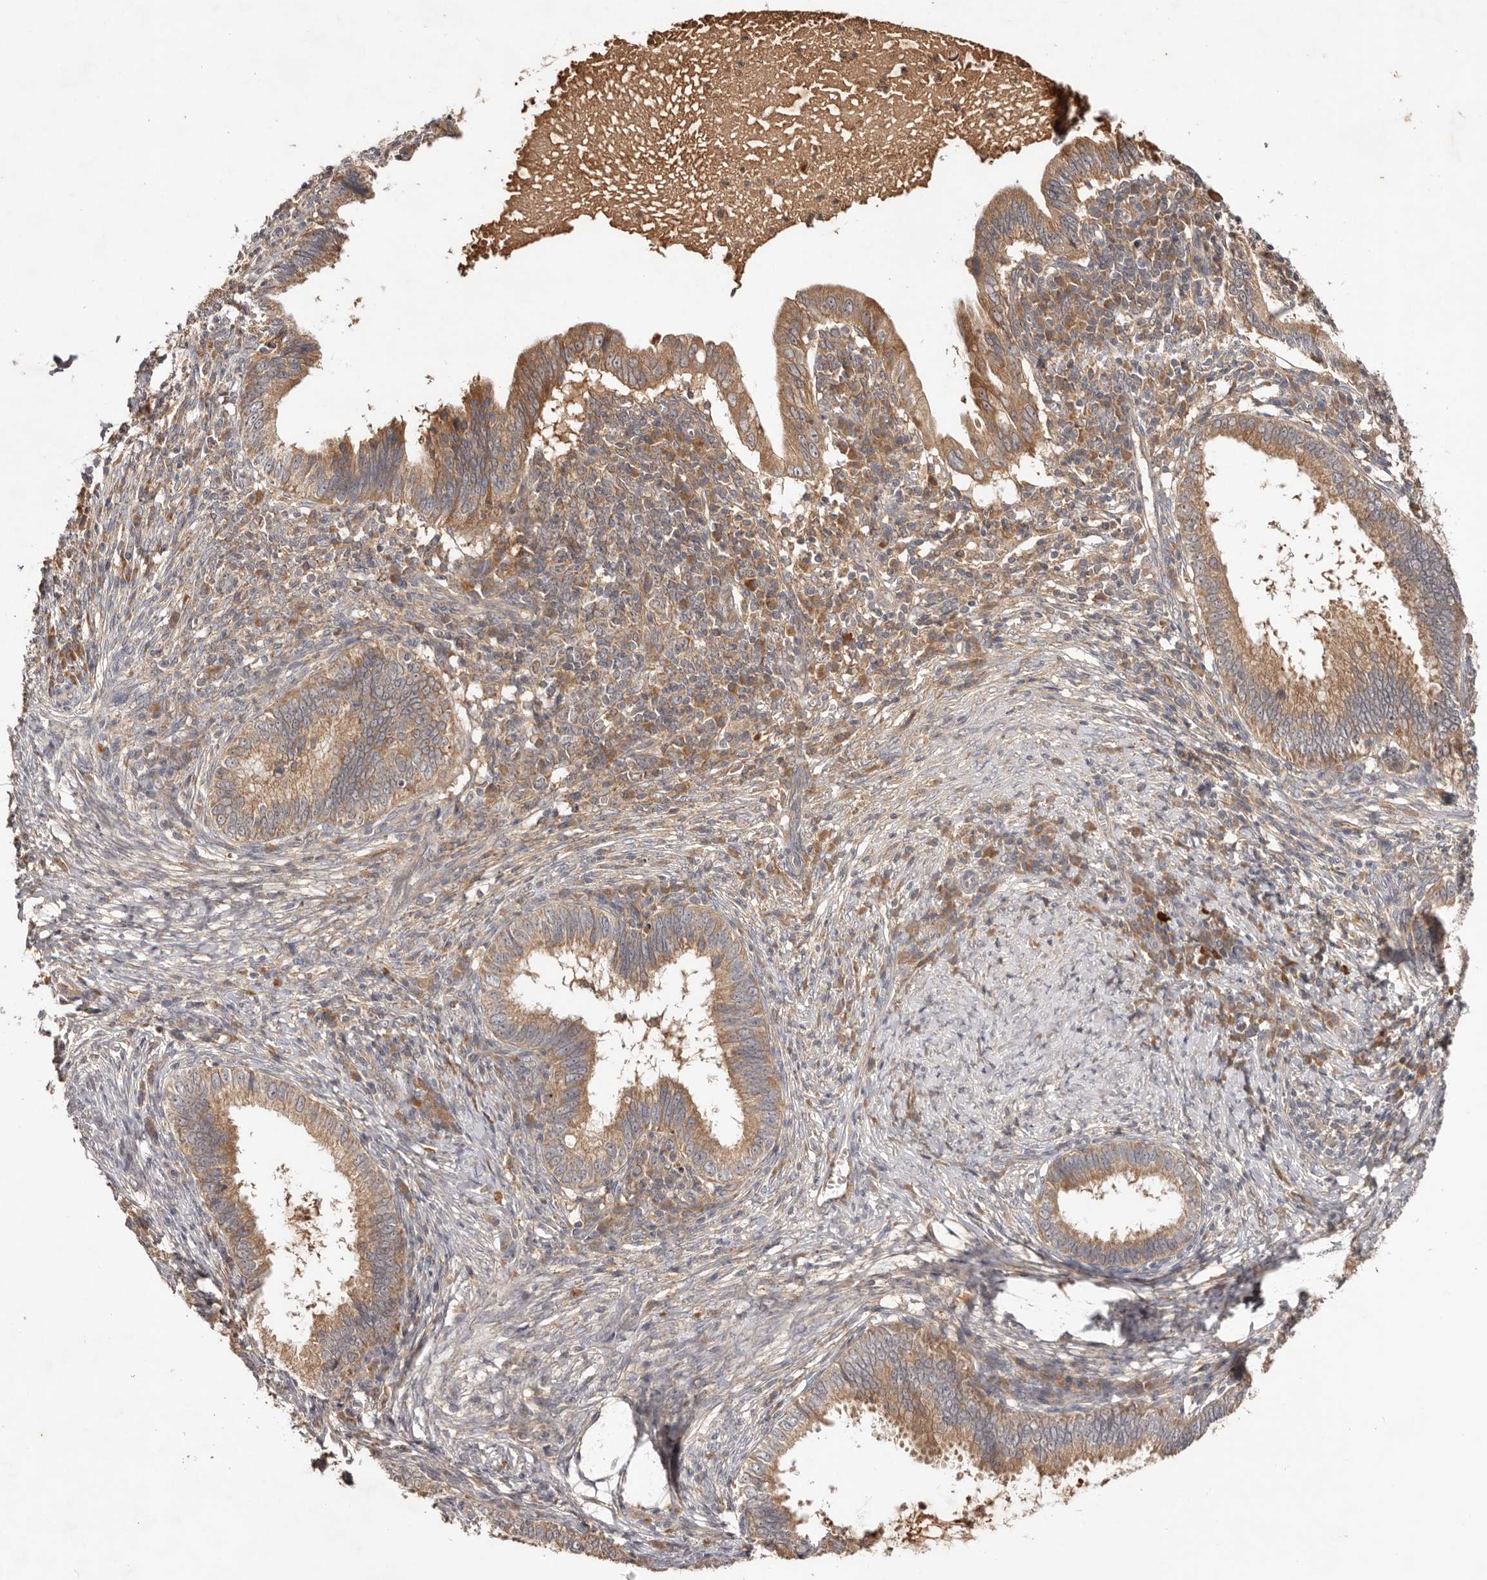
{"staining": {"intensity": "moderate", "quantity": ">75%", "location": "cytoplasmic/membranous"}, "tissue": "cervical cancer", "cell_type": "Tumor cells", "image_type": "cancer", "snomed": [{"axis": "morphology", "description": "Adenocarcinoma, NOS"}, {"axis": "topography", "description": "Cervix"}], "caption": "High-magnification brightfield microscopy of cervical cancer stained with DAB (brown) and counterstained with hematoxylin (blue). tumor cells exhibit moderate cytoplasmic/membranous positivity is present in approximately>75% of cells. The staining was performed using DAB, with brown indicating positive protein expression. Nuclei are stained blue with hematoxylin.", "gene": "PKIB", "patient": {"sex": "female", "age": 36}}